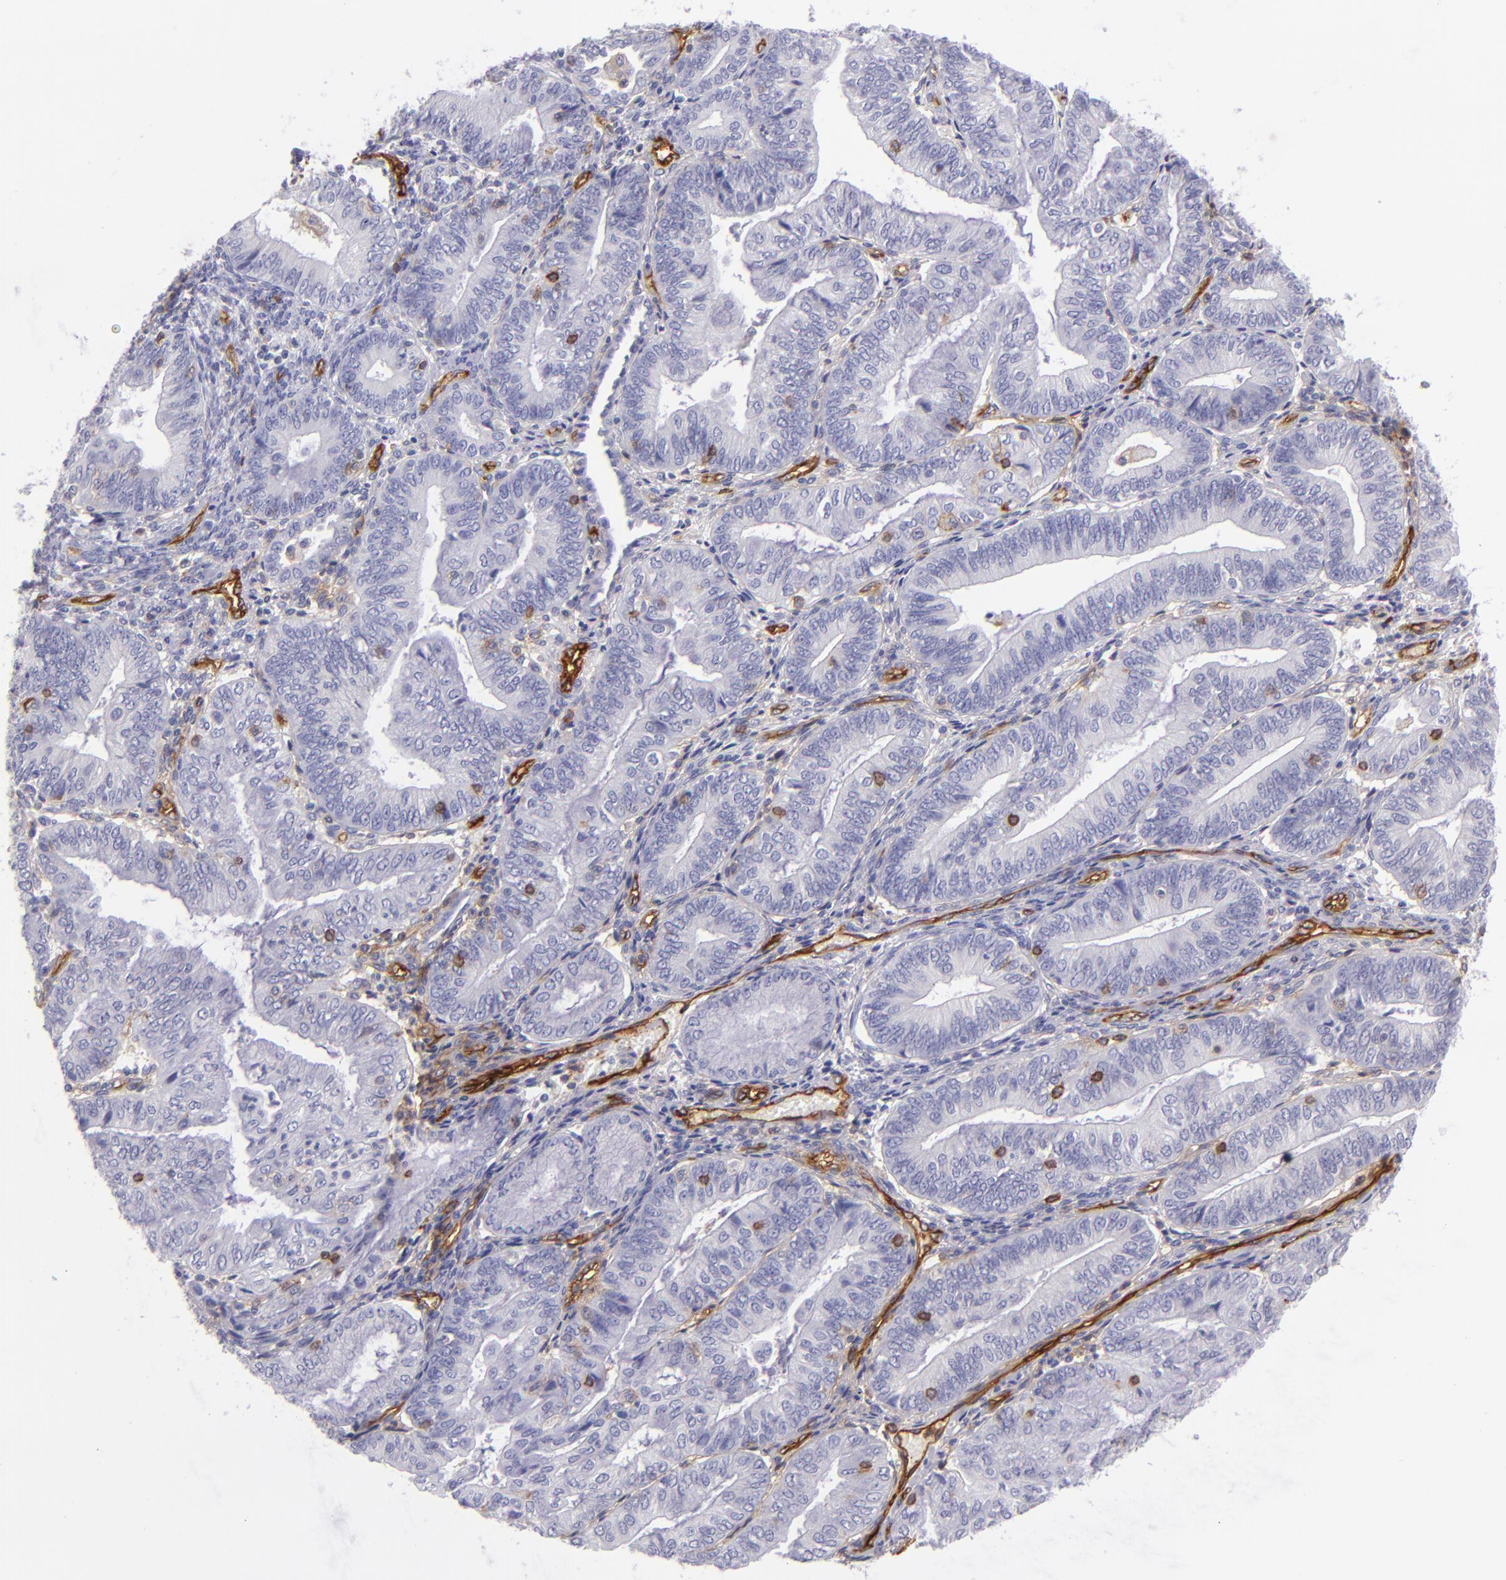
{"staining": {"intensity": "negative", "quantity": "none", "location": "none"}, "tissue": "endometrial cancer", "cell_type": "Tumor cells", "image_type": "cancer", "snomed": [{"axis": "morphology", "description": "Adenocarcinoma, NOS"}, {"axis": "topography", "description": "Endometrium"}], "caption": "This is an immunohistochemistry (IHC) image of endometrial adenocarcinoma. There is no staining in tumor cells.", "gene": "ENTPD1", "patient": {"sex": "female", "age": 55}}